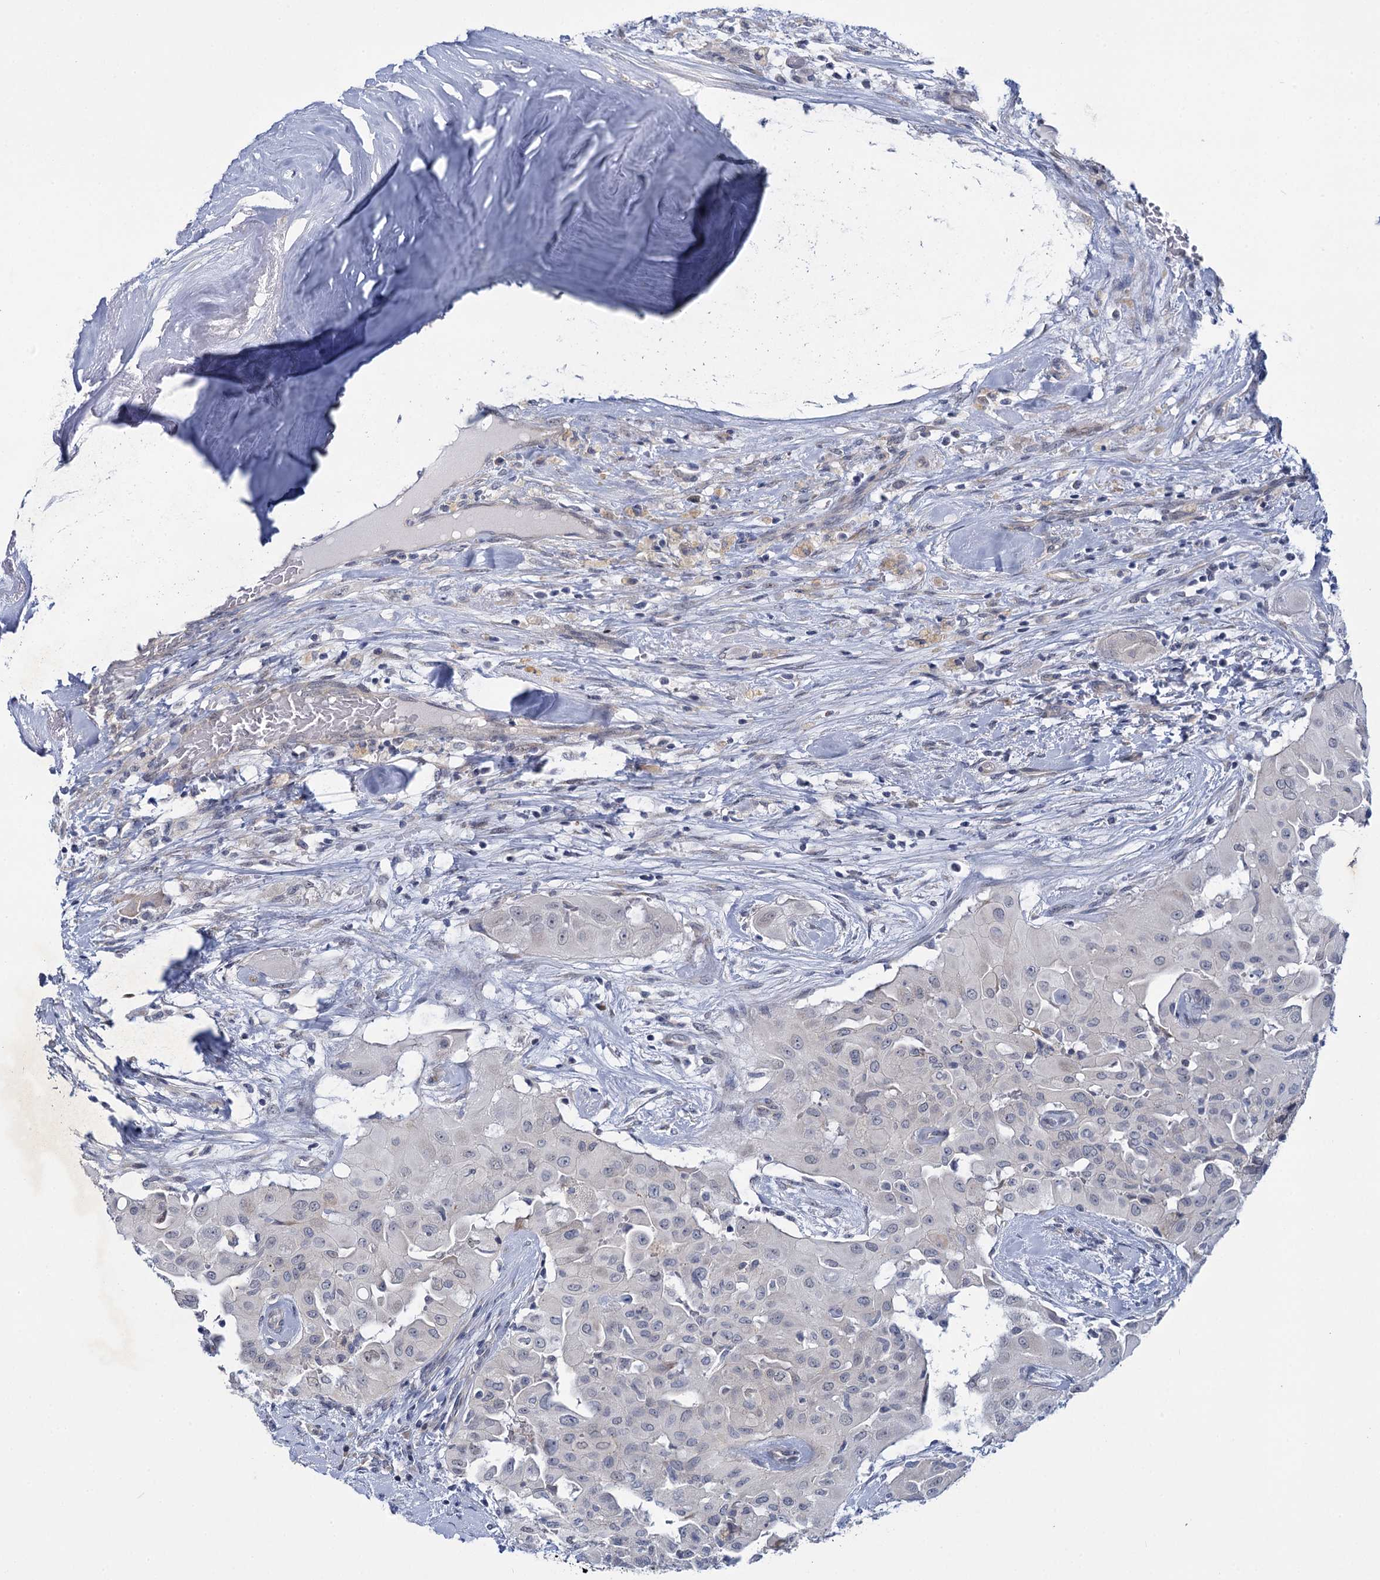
{"staining": {"intensity": "negative", "quantity": "none", "location": "none"}, "tissue": "thyroid cancer", "cell_type": "Tumor cells", "image_type": "cancer", "snomed": [{"axis": "morphology", "description": "Papillary adenocarcinoma, NOS"}, {"axis": "topography", "description": "Thyroid gland"}], "caption": "Histopathology image shows no protein positivity in tumor cells of thyroid papillary adenocarcinoma tissue. The staining was performed using DAB to visualize the protein expression in brown, while the nuclei were stained in blue with hematoxylin (Magnification: 20x).", "gene": "MBLAC2", "patient": {"sex": "female", "age": 59}}